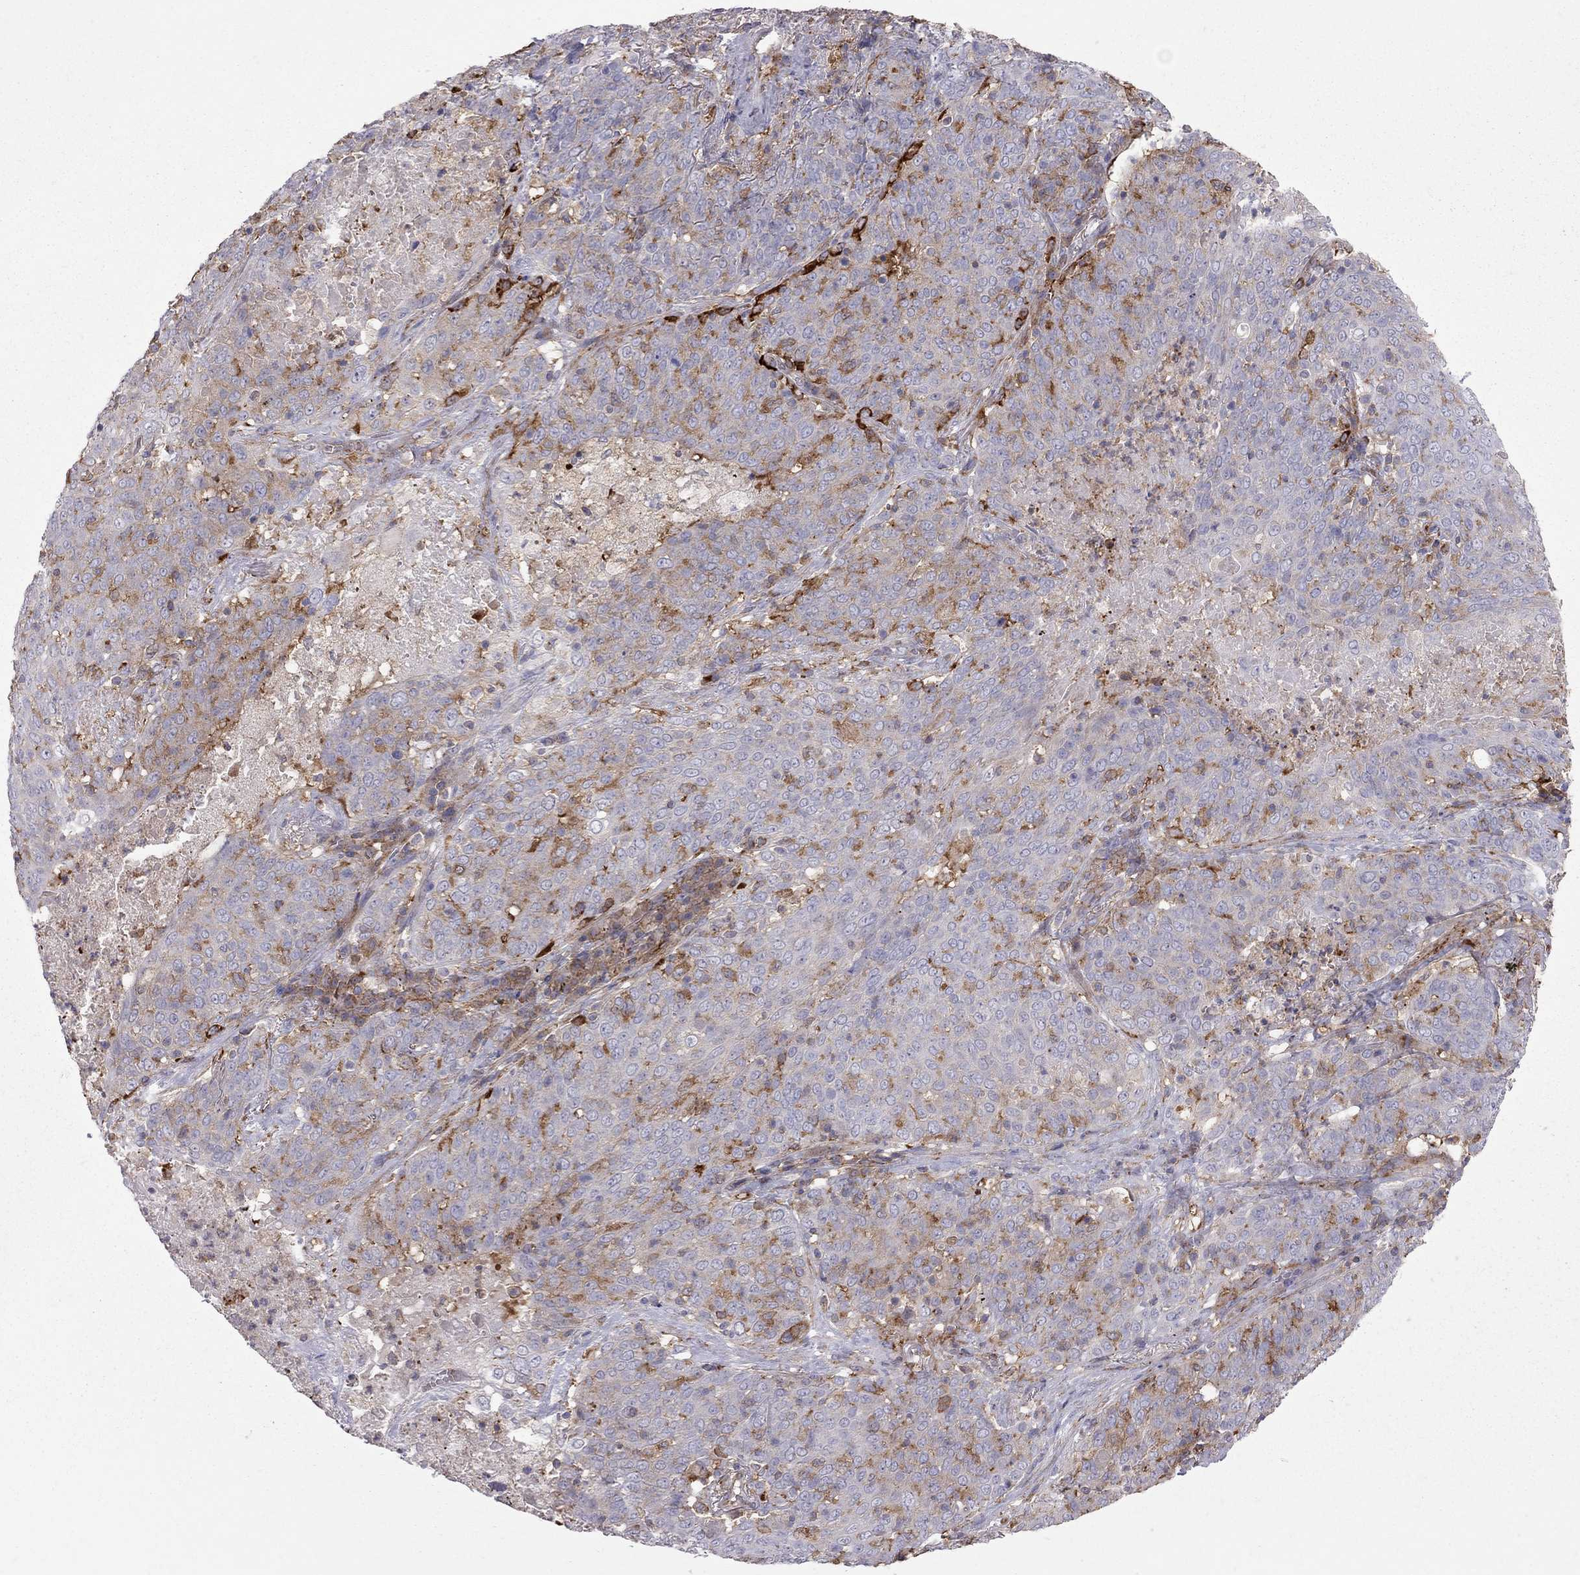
{"staining": {"intensity": "strong", "quantity": "<25%", "location": "cytoplasmic/membranous"}, "tissue": "lung cancer", "cell_type": "Tumor cells", "image_type": "cancer", "snomed": [{"axis": "morphology", "description": "Squamous cell carcinoma, NOS"}, {"axis": "topography", "description": "Lung"}], "caption": "A photomicrograph of human lung cancer stained for a protein exhibits strong cytoplasmic/membranous brown staining in tumor cells.", "gene": "EIF4E3", "patient": {"sex": "male", "age": 82}}